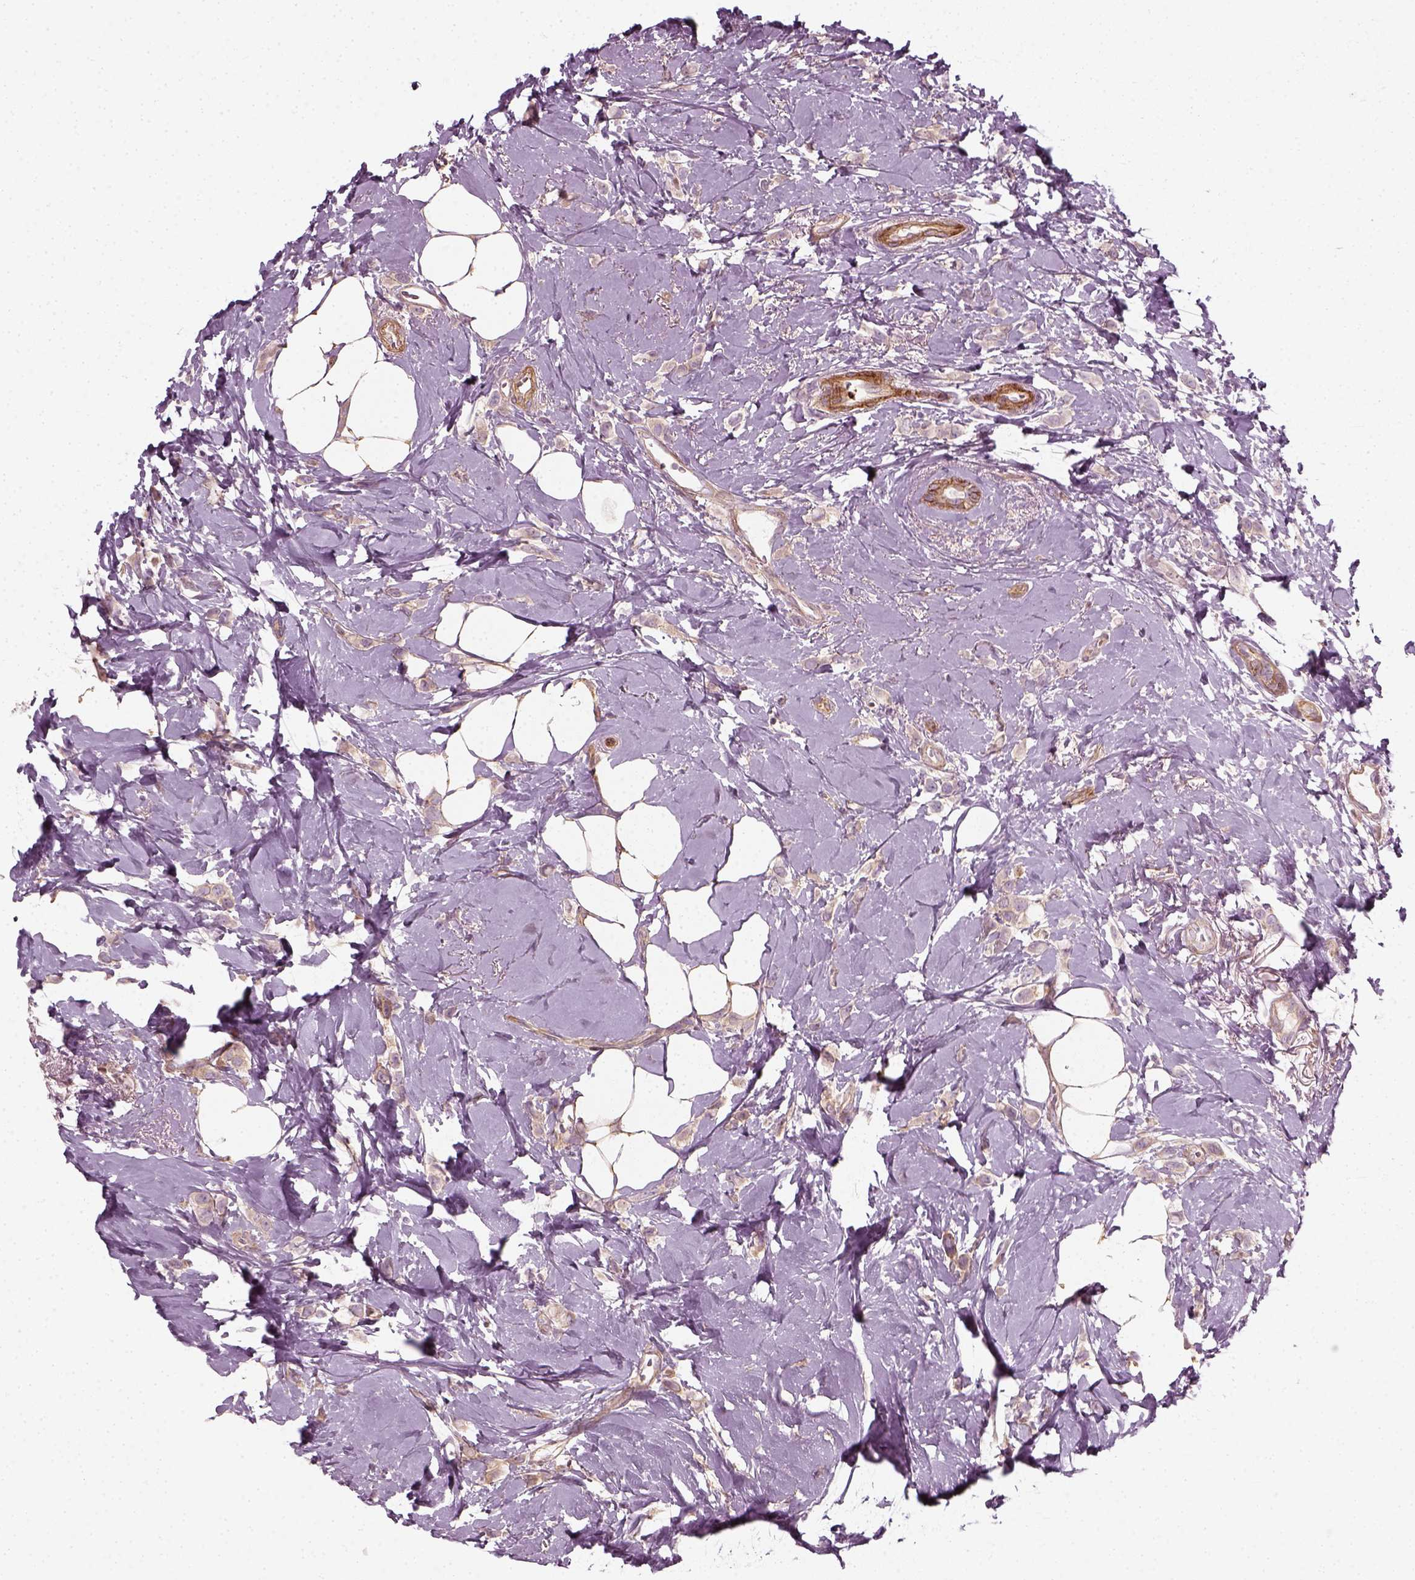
{"staining": {"intensity": "negative", "quantity": "none", "location": "none"}, "tissue": "breast cancer", "cell_type": "Tumor cells", "image_type": "cancer", "snomed": [{"axis": "morphology", "description": "Lobular carcinoma"}, {"axis": "topography", "description": "Breast"}], "caption": "Immunohistochemical staining of human lobular carcinoma (breast) exhibits no significant expression in tumor cells.", "gene": "NPTN", "patient": {"sex": "female", "age": 66}}